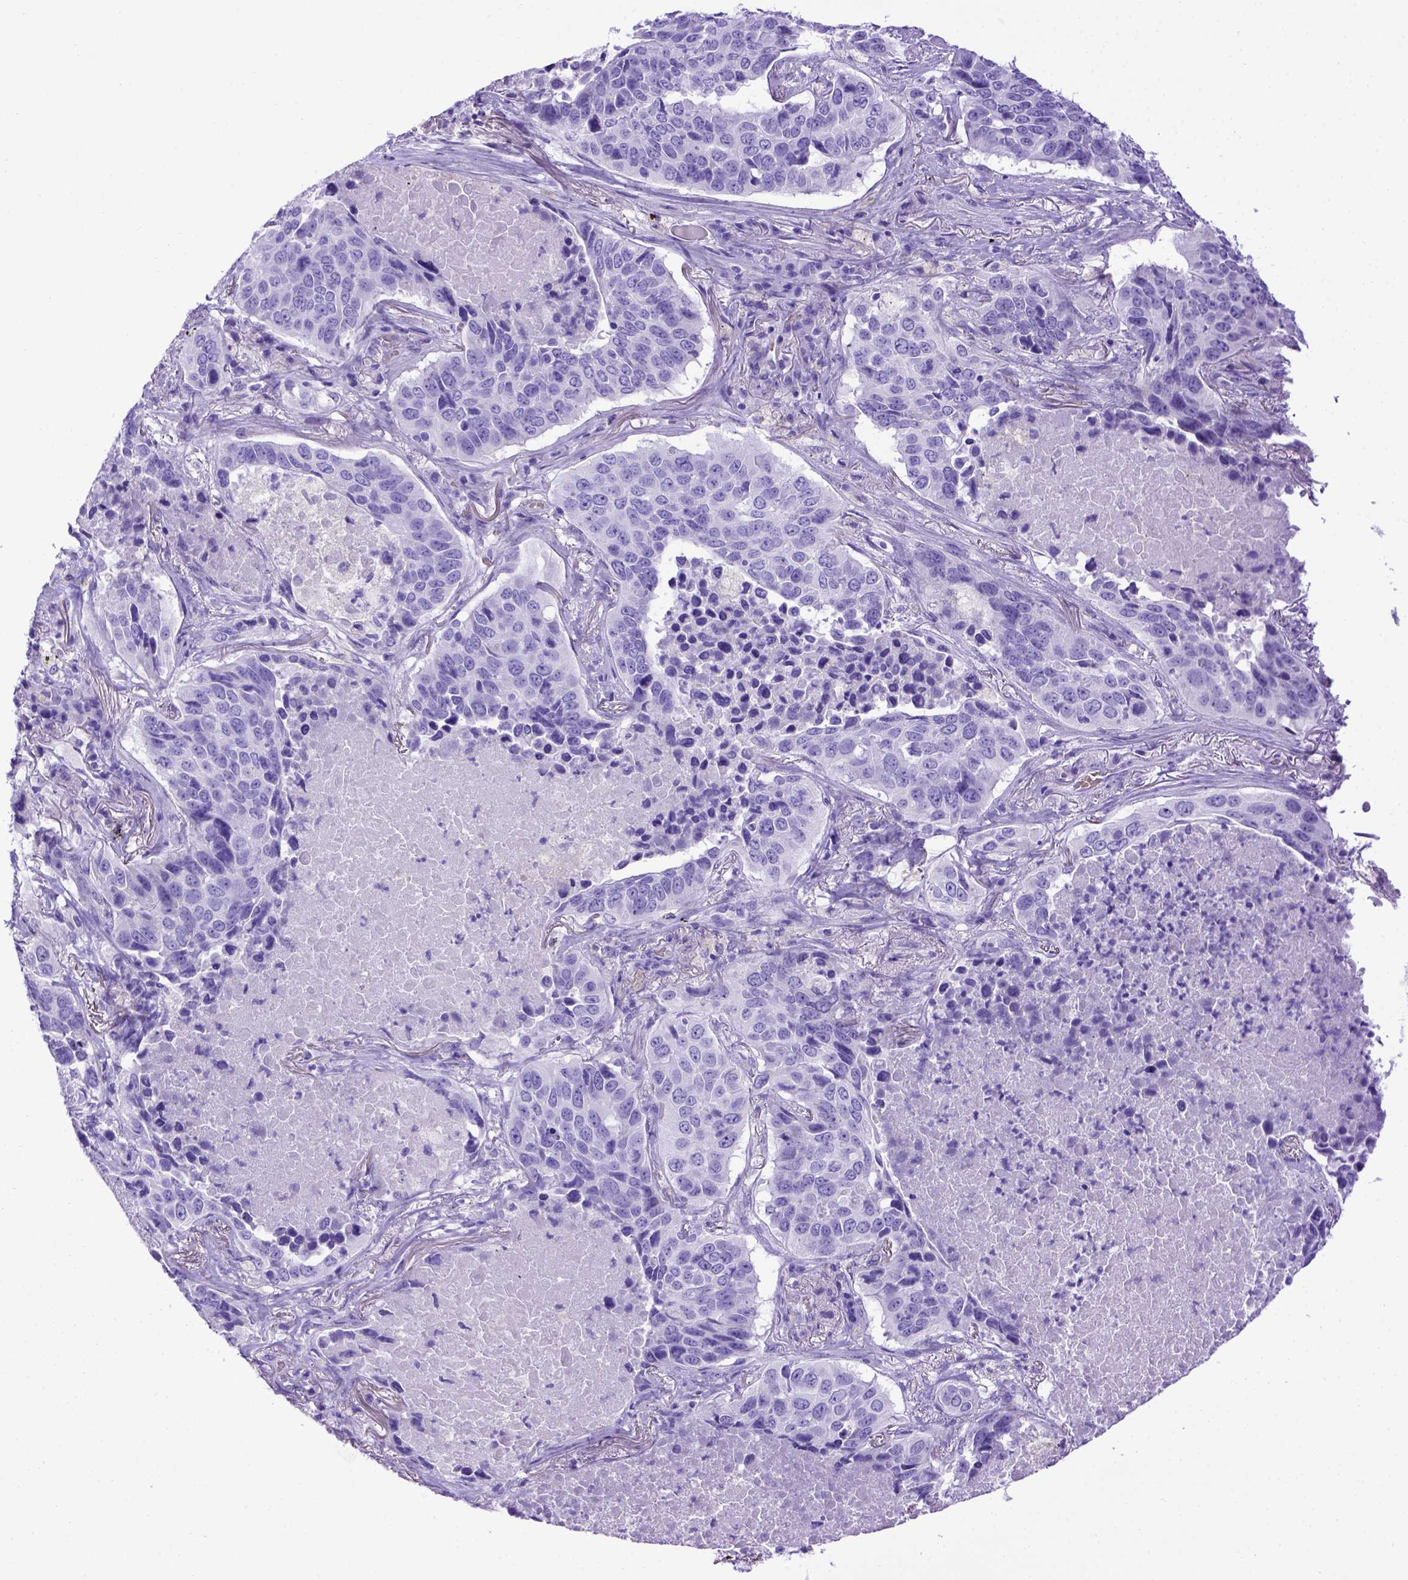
{"staining": {"intensity": "negative", "quantity": "none", "location": "none"}, "tissue": "lung cancer", "cell_type": "Tumor cells", "image_type": "cancer", "snomed": [{"axis": "morphology", "description": "Normal tissue, NOS"}, {"axis": "morphology", "description": "Squamous cell carcinoma, NOS"}, {"axis": "topography", "description": "Bronchus"}, {"axis": "topography", "description": "Lung"}], "caption": "This is an IHC photomicrograph of human lung squamous cell carcinoma. There is no staining in tumor cells.", "gene": "MEOX2", "patient": {"sex": "male", "age": 64}}